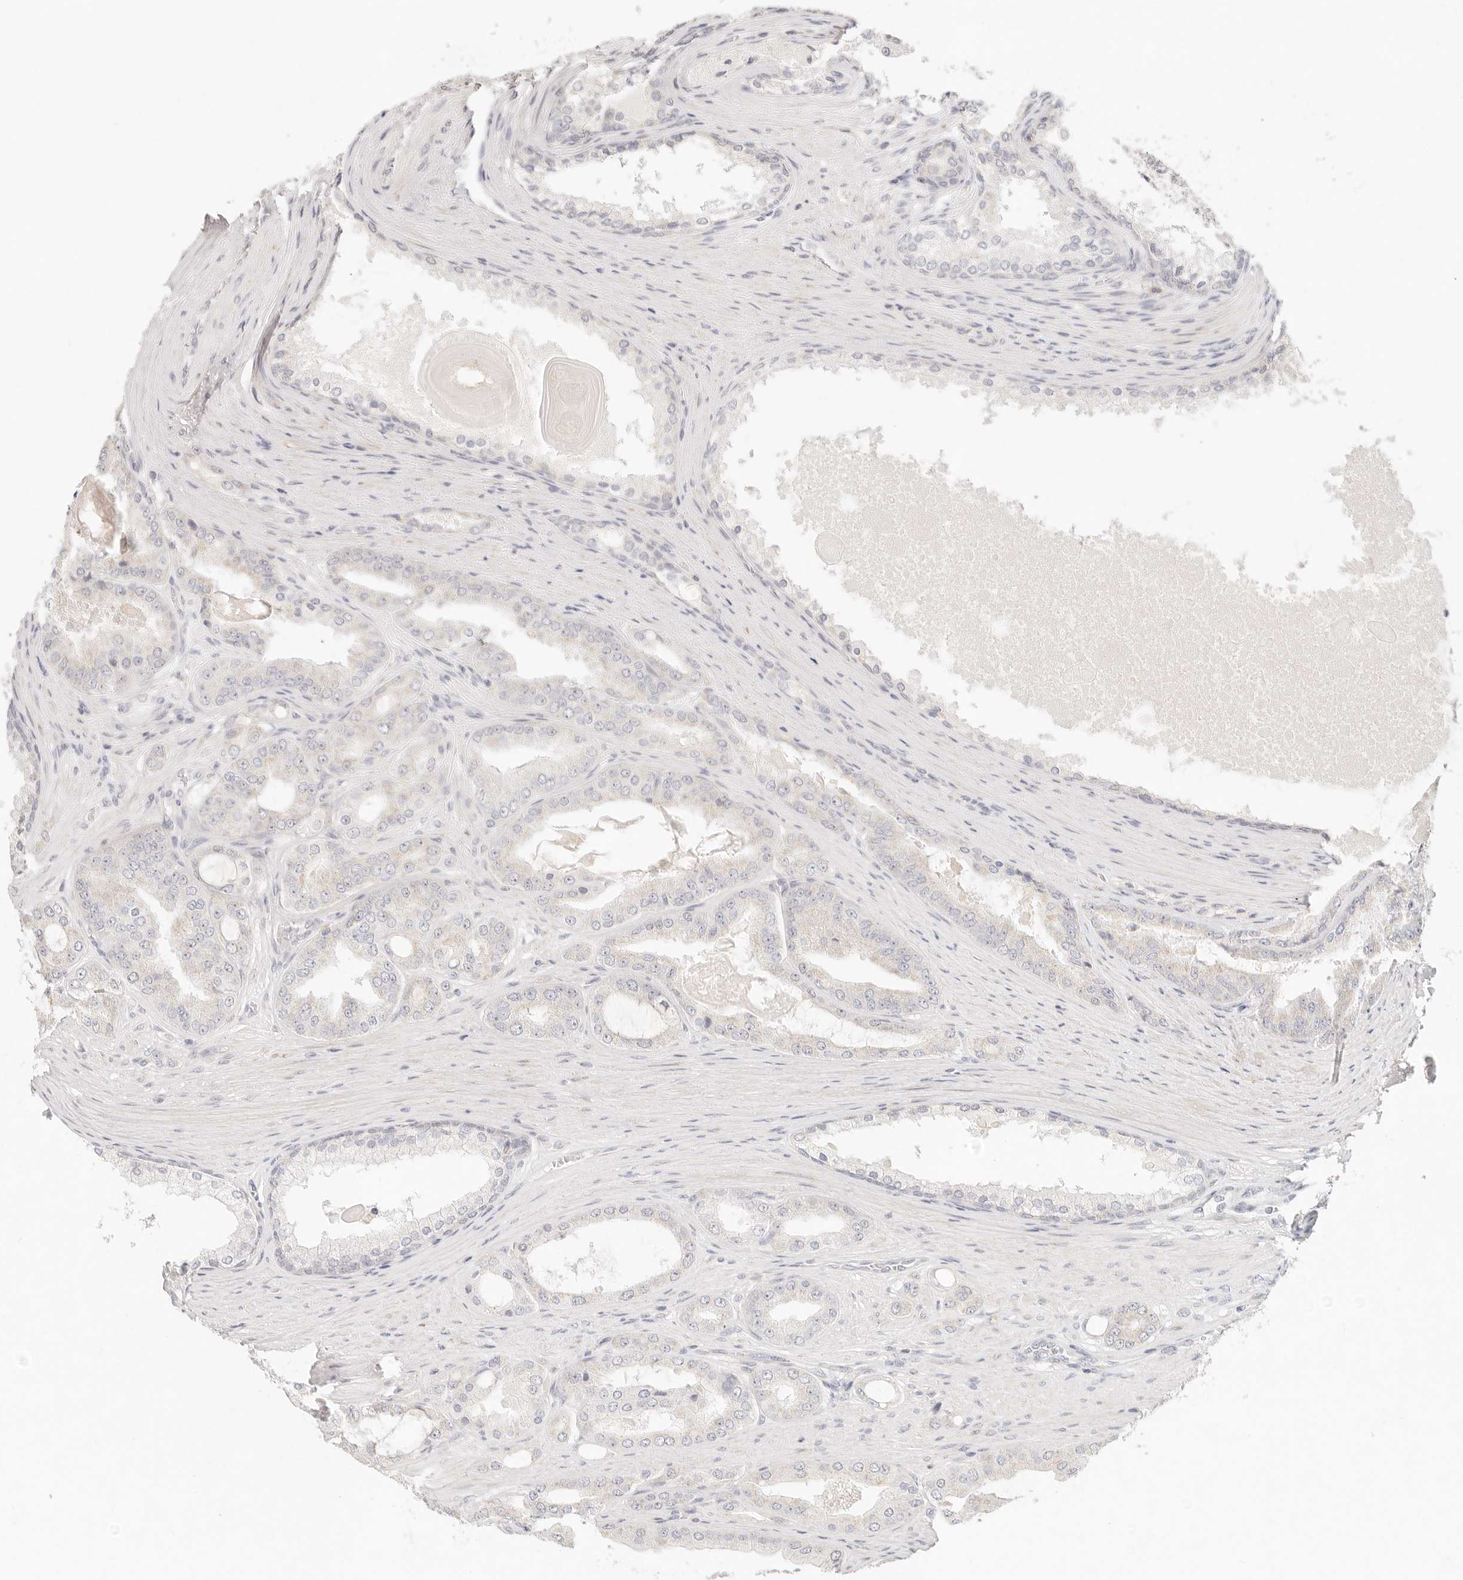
{"staining": {"intensity": "negative", "quantity": "none", "location": "none"}, "tissue": "prostate cancer", "cell_type": "Tumor cells", "image_type": "cancer", "snomed": [{"axis": "morphology", "description": "Adenocarcinoma, High grade"}, {"axis": "topography", "description": "Prostate"}], "caption": "Immunohistochemistry (IHC) of human high-grade adenocarcinoma (prostate) displays no positivity in tumor cells. Brightfield microscopy of immunohistochemistry stained with DAB (3,3'-diaminobenzidine) (brown) and hematoxylin (blue), captured at high magnification.", "gene": "GPR156", "patient": {"sex": "male", "age": 60}}